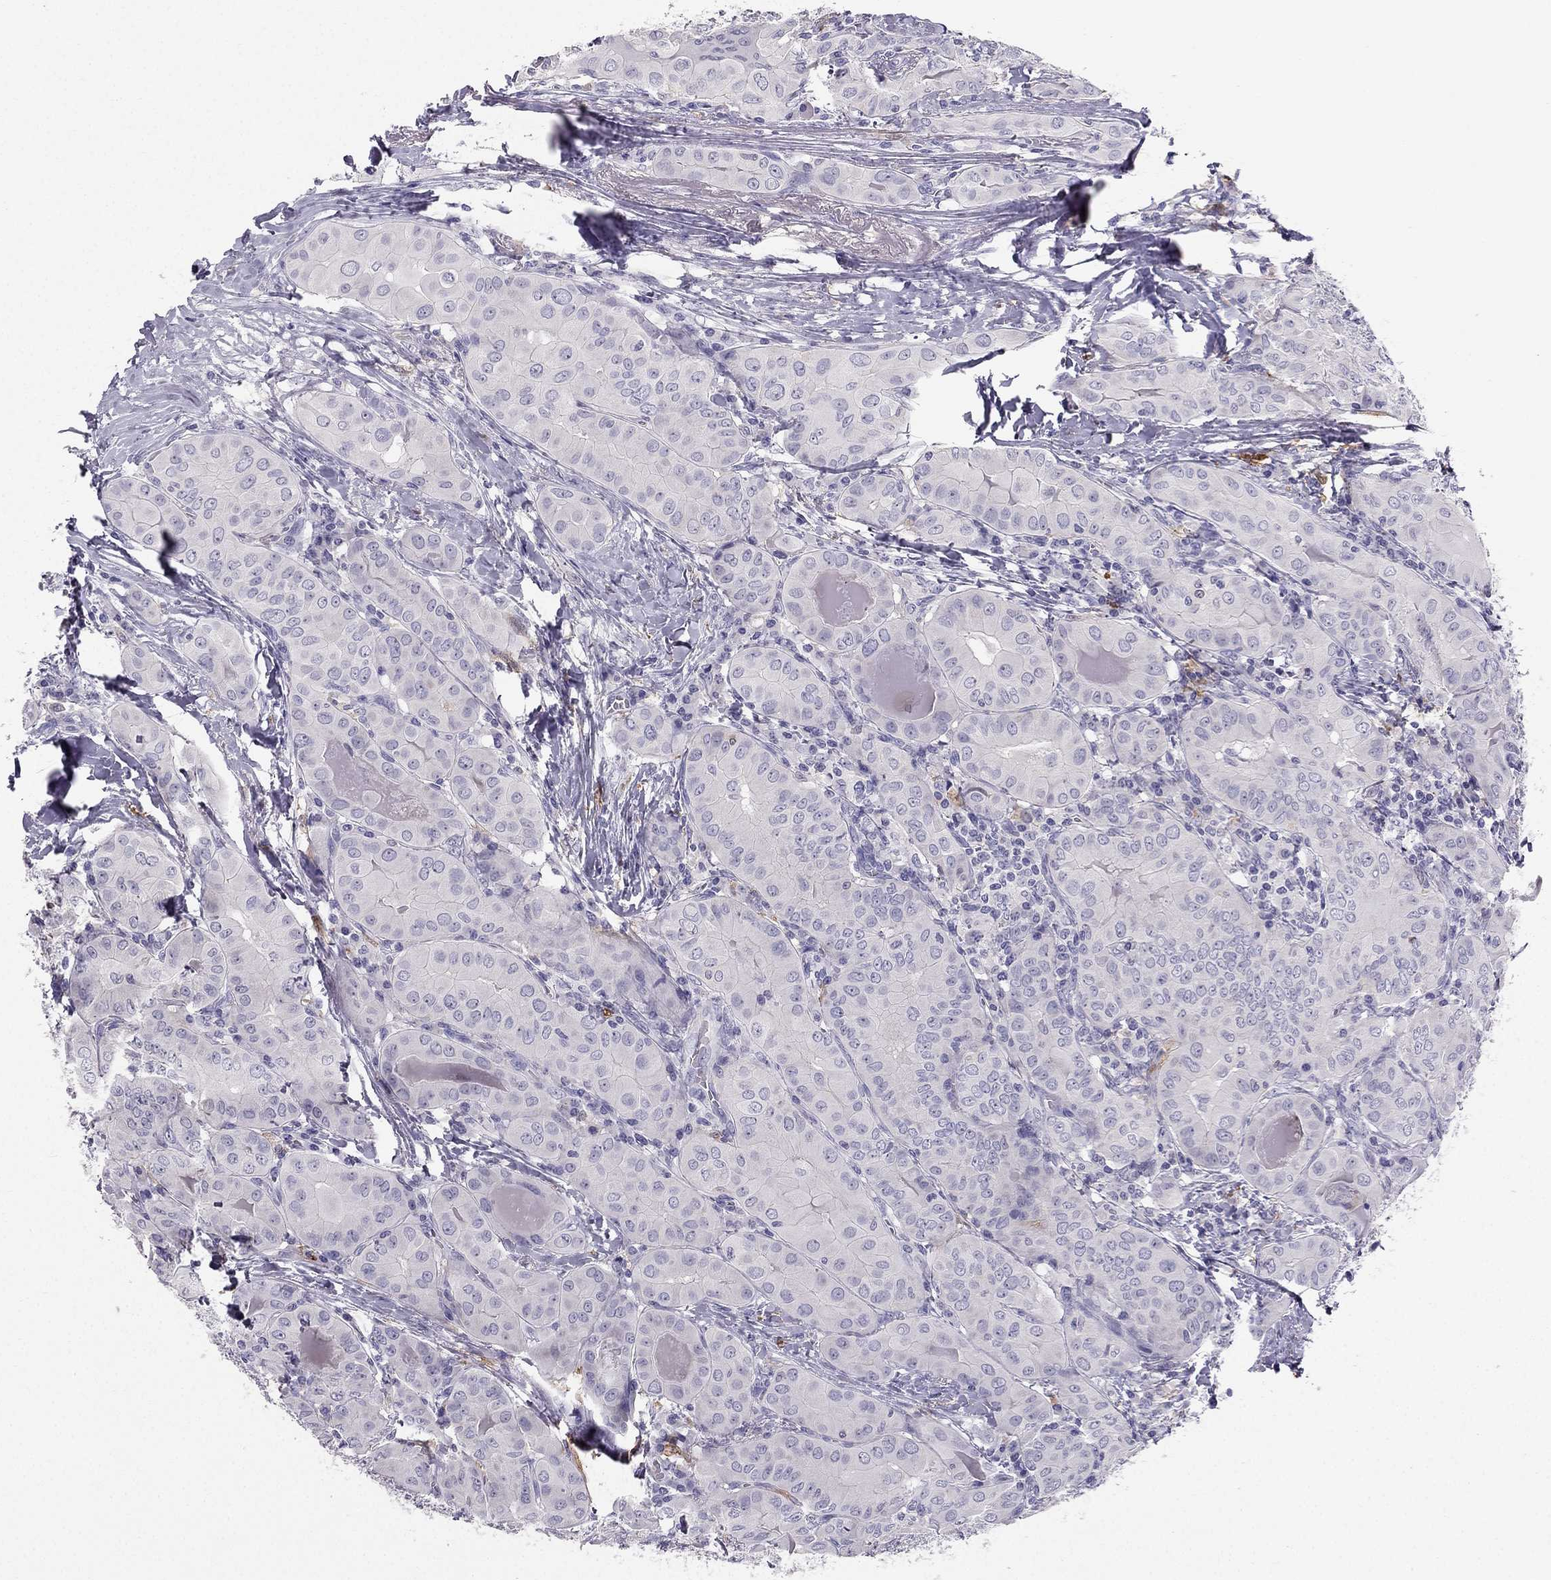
{"staining": {"intensity": "negative", "quantity": "none", "location": "none"}, "tissue": "thyroid cancer", "cell_type": "Tumor cells", "image_type": "cancer", "snomed": [{"axis": "morphology", "description": "Papillary adenocarcinoma, NOS"}, {"axis": "topography", "description": "Thyroid gland"}], "caption": "Photomicrograph shows no significant protein staining in tumor cells of thyroid cancer (papillary adenocarcinoma). The staining was performed using DAB to visualize the protein expression in brown, while the nuclei were stained in blue with hematoxylin (Magnification: 20x).", "gene": "LMTK3", "patient": {"sex": "female", "age": 37}}